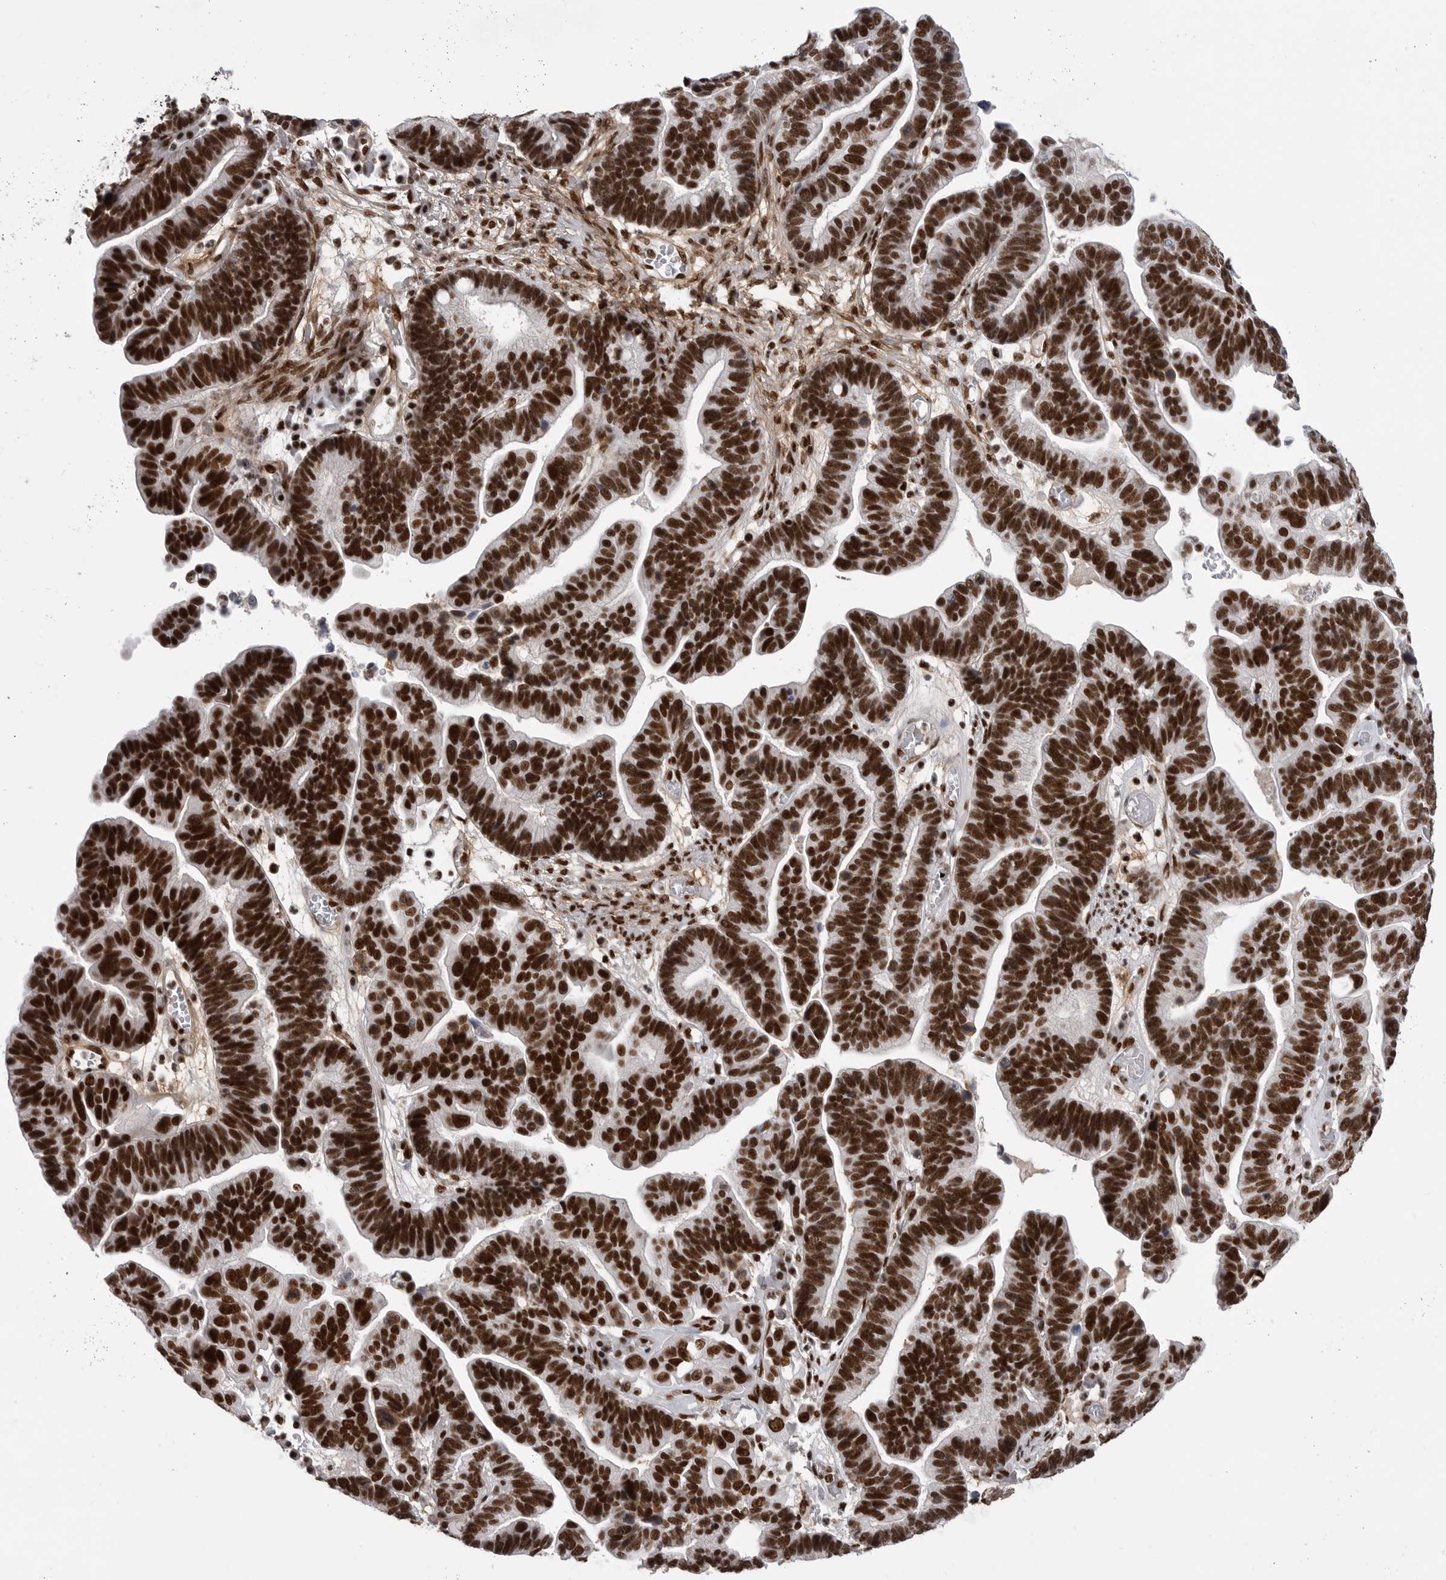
{"staining": {"intensity": "strong", "quantity": ">75%", "location": "nuclear"}, "tissue": "ovarian cancer", "cell_type": "Tumor cells", "image_type": "cancer", "snomed": [{"axis": "morphology", "description": "Cystadenocarcinoma, serous, NOS"}, {"axis": "topography", "description": "Ovary"}], "caption": "Immunohistochemistry (IHC) (DAB) staining of human ovarian cancer demonstrates strong nuclear protein positivity in approximately >75% of tumor cells.", "gene": "PPP1R8", "patient": {"sex": "female", "age": 56}}